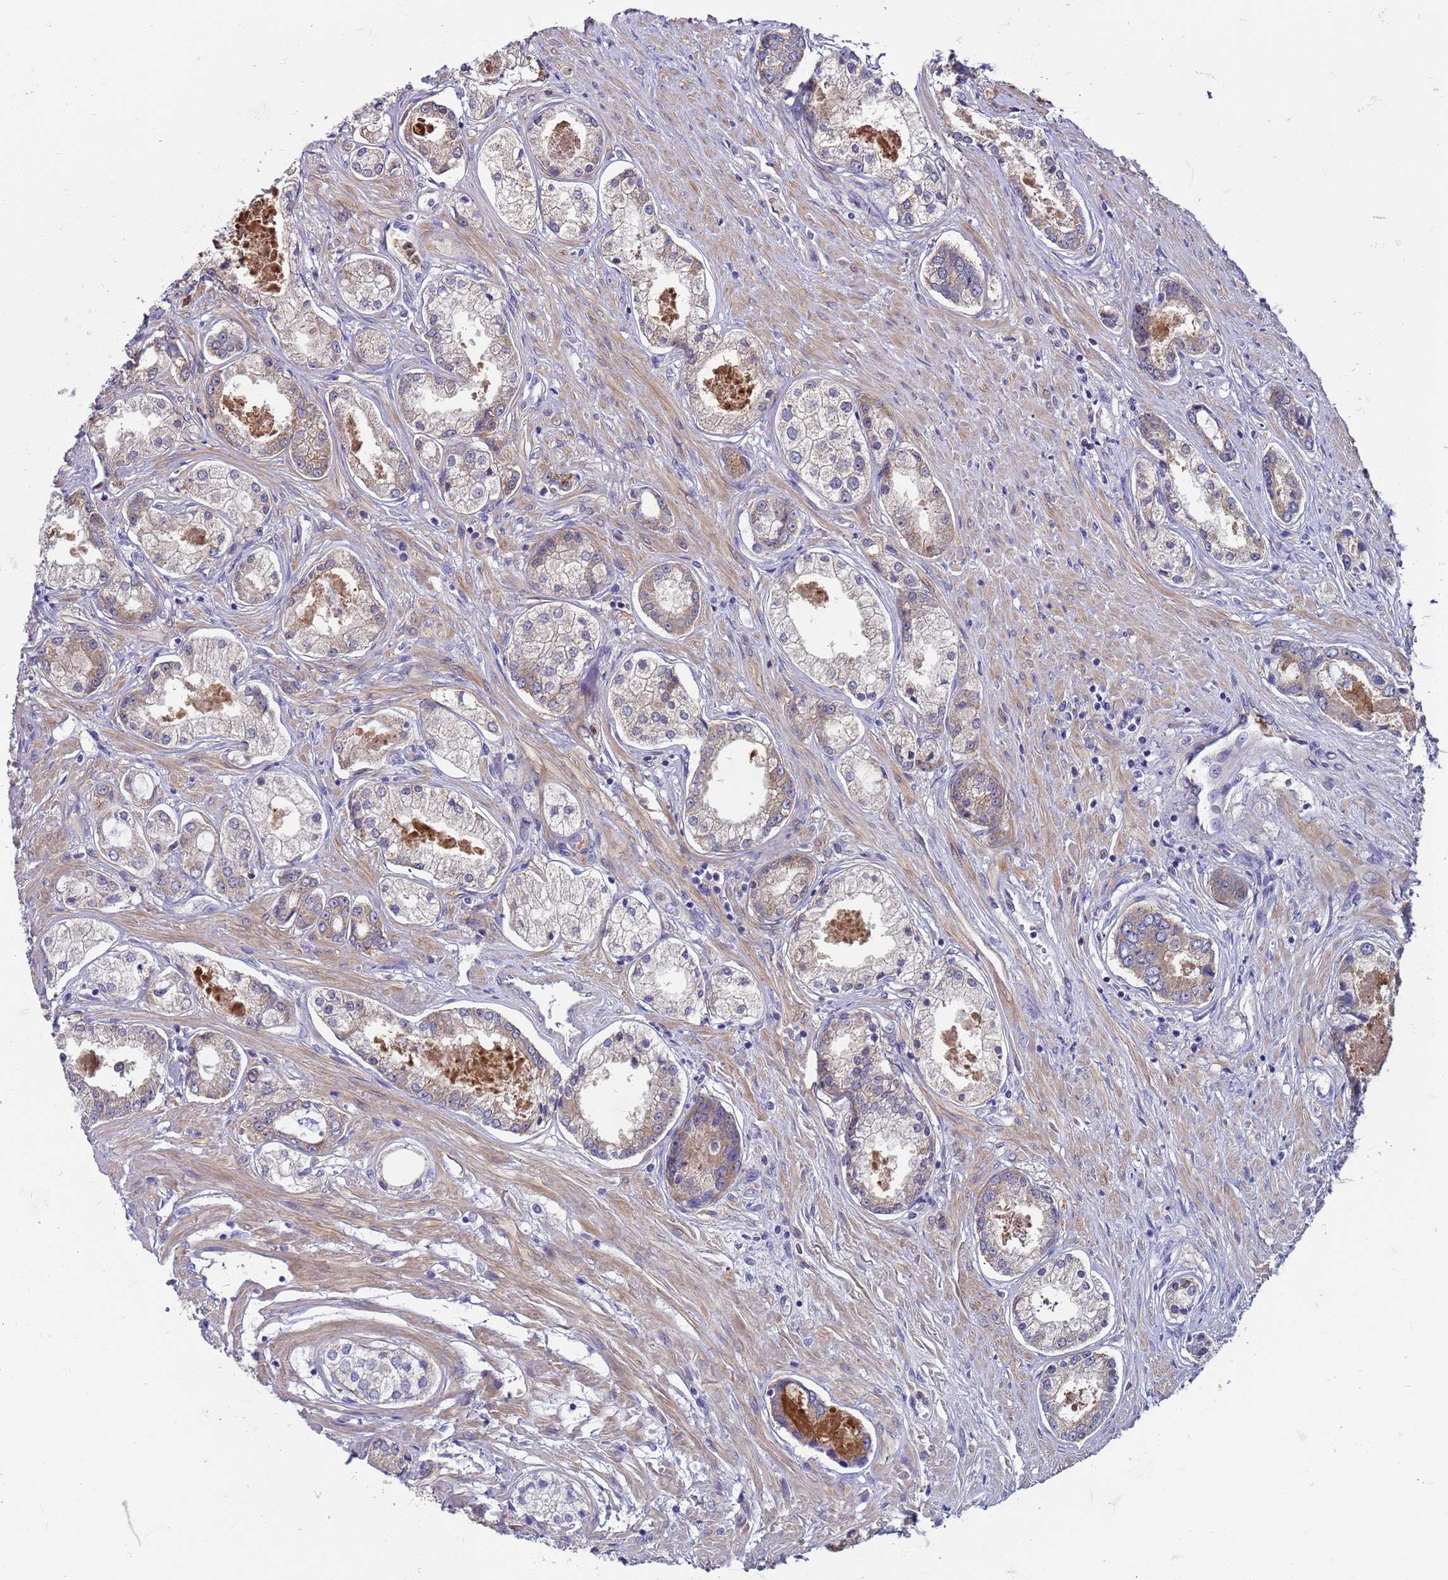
{"staining": {"intensity": "weak", "quantity": "25%-75%", "location": "cytoplasmic/membranous"}, "tissue": "prostate cancer", "cell_type": "Tumor cells", "image_type": "cancer", "snomed": [{"axis": "morphology", "description": "Adenocarcinoma, Low grade"}, {"axis": "topography", "description": "Prostate"}], "caption": "Immunohistochemistry (IHC) of prostate cancer (low-grade adenocarcinoma) shows low levels of weak cytoplasmic/membranous expression in approximately 25%-75% of tumor cells.", "gene": "PAQR7", "patient": {"sex": "male", "age": 68}}